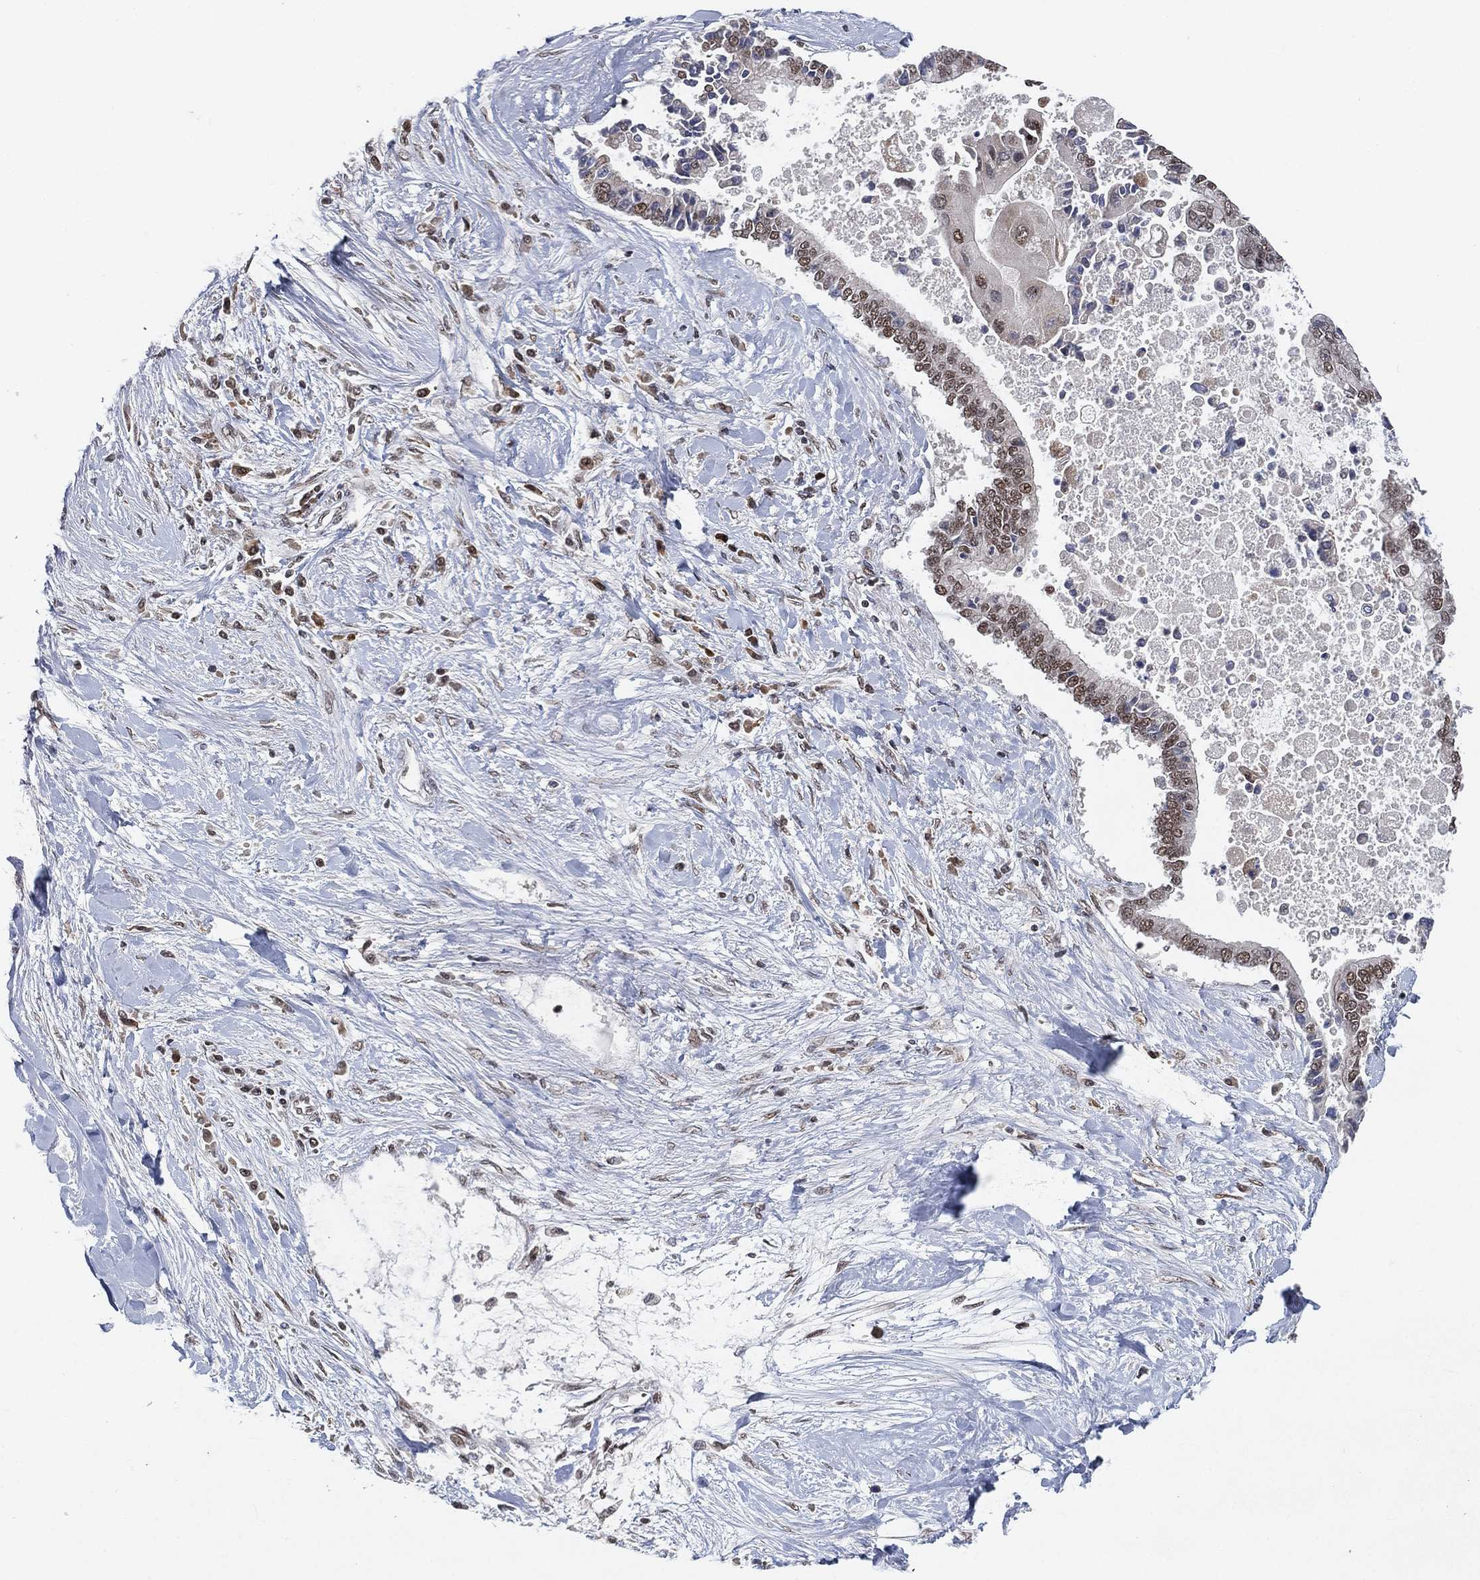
{"staining": {"intensity": "weak", "quantity": ">75%", "location": "nuclear"}, "tissue": "liver cancer", "cell_type": "Tumor cells", "image_type": "cancer", "snomed": [{"axis": "morphology", "description": "Cholangiocarcinoma"}, {"axis": "topography", "description": "Liver"}], "caption": "IHC of cholangiocarcinoma (liver) demonstrates low levels of weak nuclear staining in approximately >75% of tumor cells.", "gene": "YLPM1", "patient": {"sex": "male", "age": 50}}